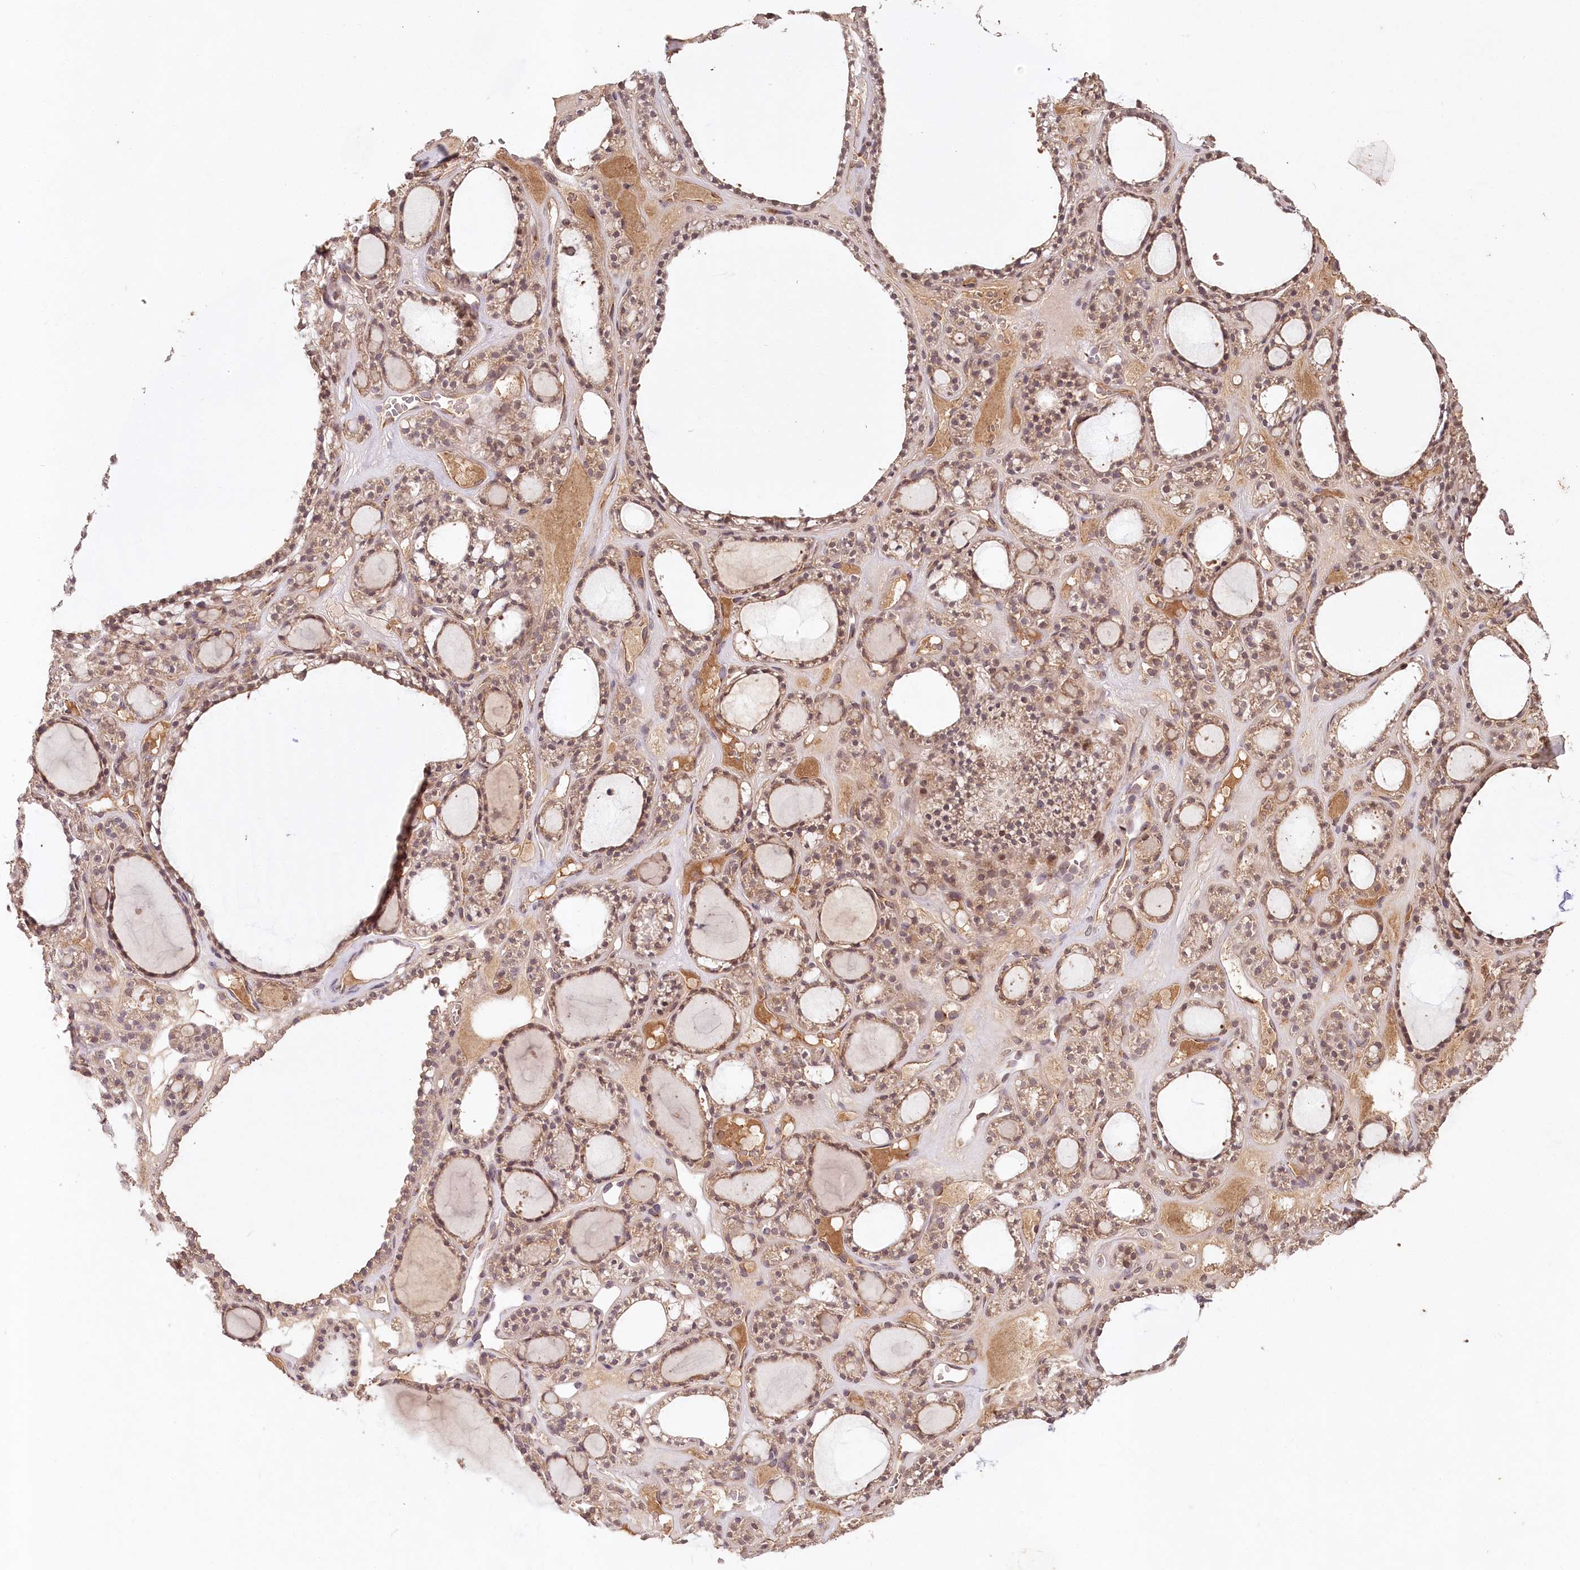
{"staining": {"intensity": "moderate", "quantity": ">75%", "location": "cytoplasmic/membranous"}, "tissue": "thyroid gland", "cell_type": "Glandular cells", "image_type": "normal", "snomed": [{"axis": "morphology", "description": "Normal tissue, NOS"}, {"axis": "topography", "description": "Thyroid gland"}], "caption": "Immunohistochemistry of normal thyroid gland demonstrates medium levels of moderate cytoplasmic/membranous staining in about >75% of glandular cells.", "gene": "IRAK1BP1", "patient": {"sex": "female", "age": 28}}